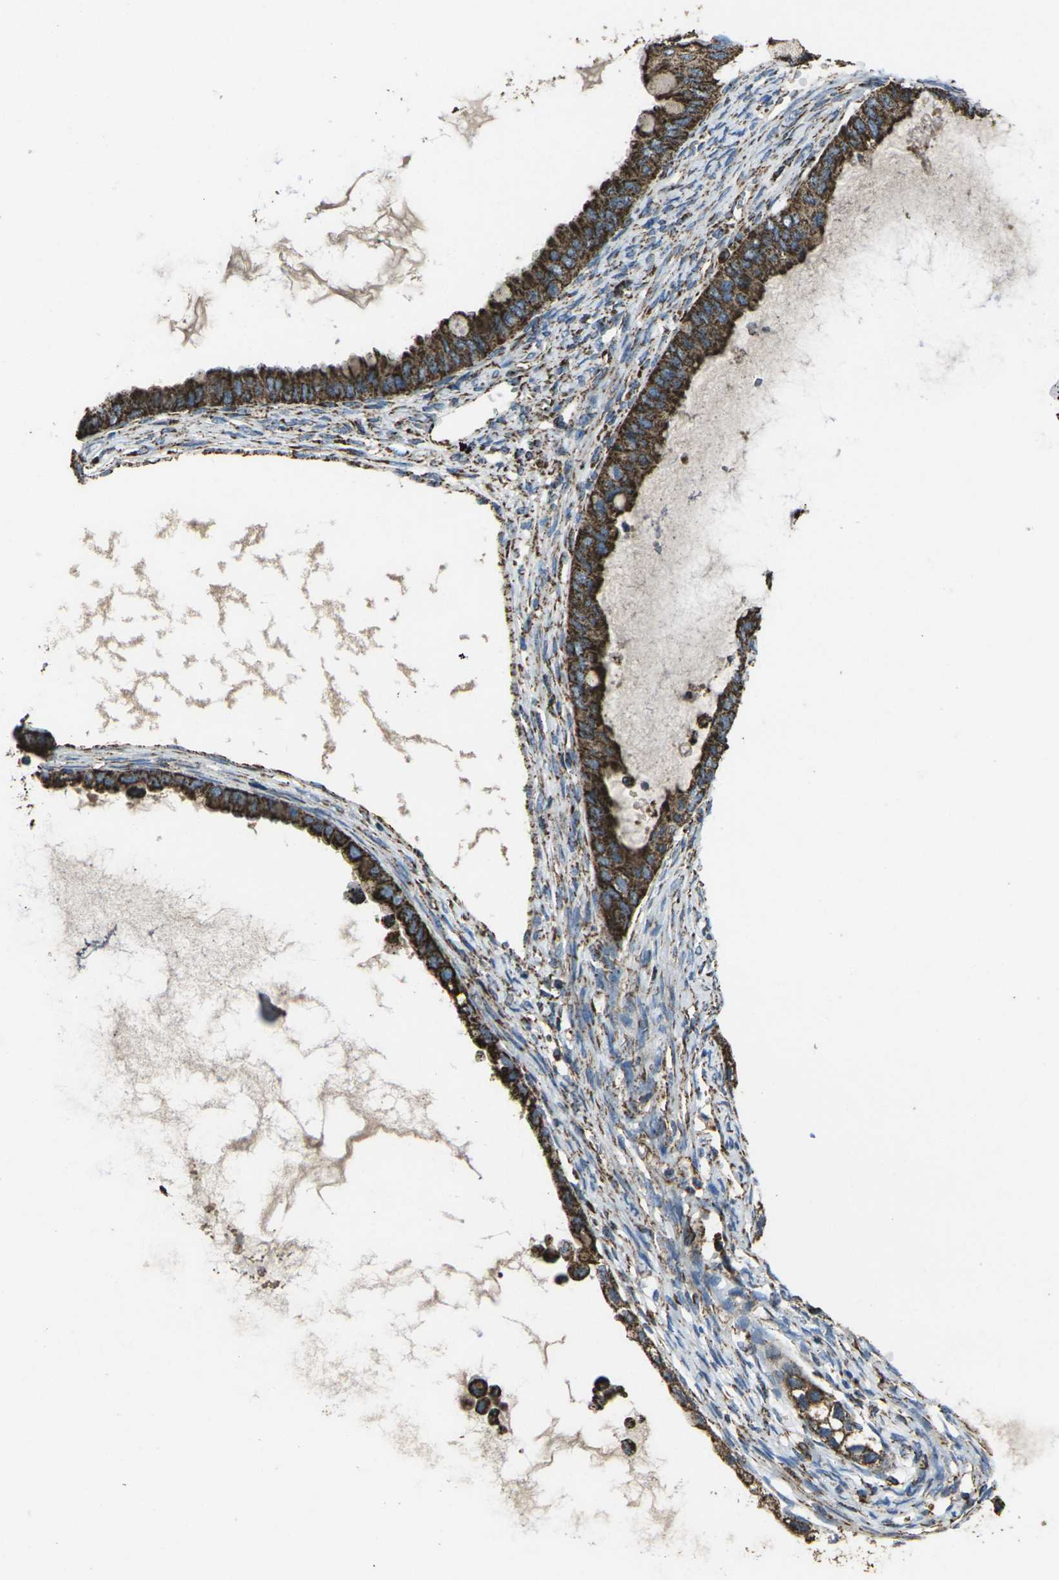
{"staining": {"intensity": "strong", "quantity": ">75%", "location": "cytoplasmic/membranous"}, "tissue": "ovarian cancer", "cell_type": "Tumor cells", "image_type": "cancer", "snomed": [{"axis": "morphology", "description": "Cystadenocarcinoma, mucinous, NOS"}, {"axis": "topography", "description": "Ovary"}], "caption": "This micrograph demonstrates immunohistochemistry staining of human mucinous cystadenocarcinoma (ovarian), with high strong cytoplasmic/membranous staining in approximately >75% of tumor cells.", "gene": "KLHL5", "patient": {"sex": "female", "age": 80}}